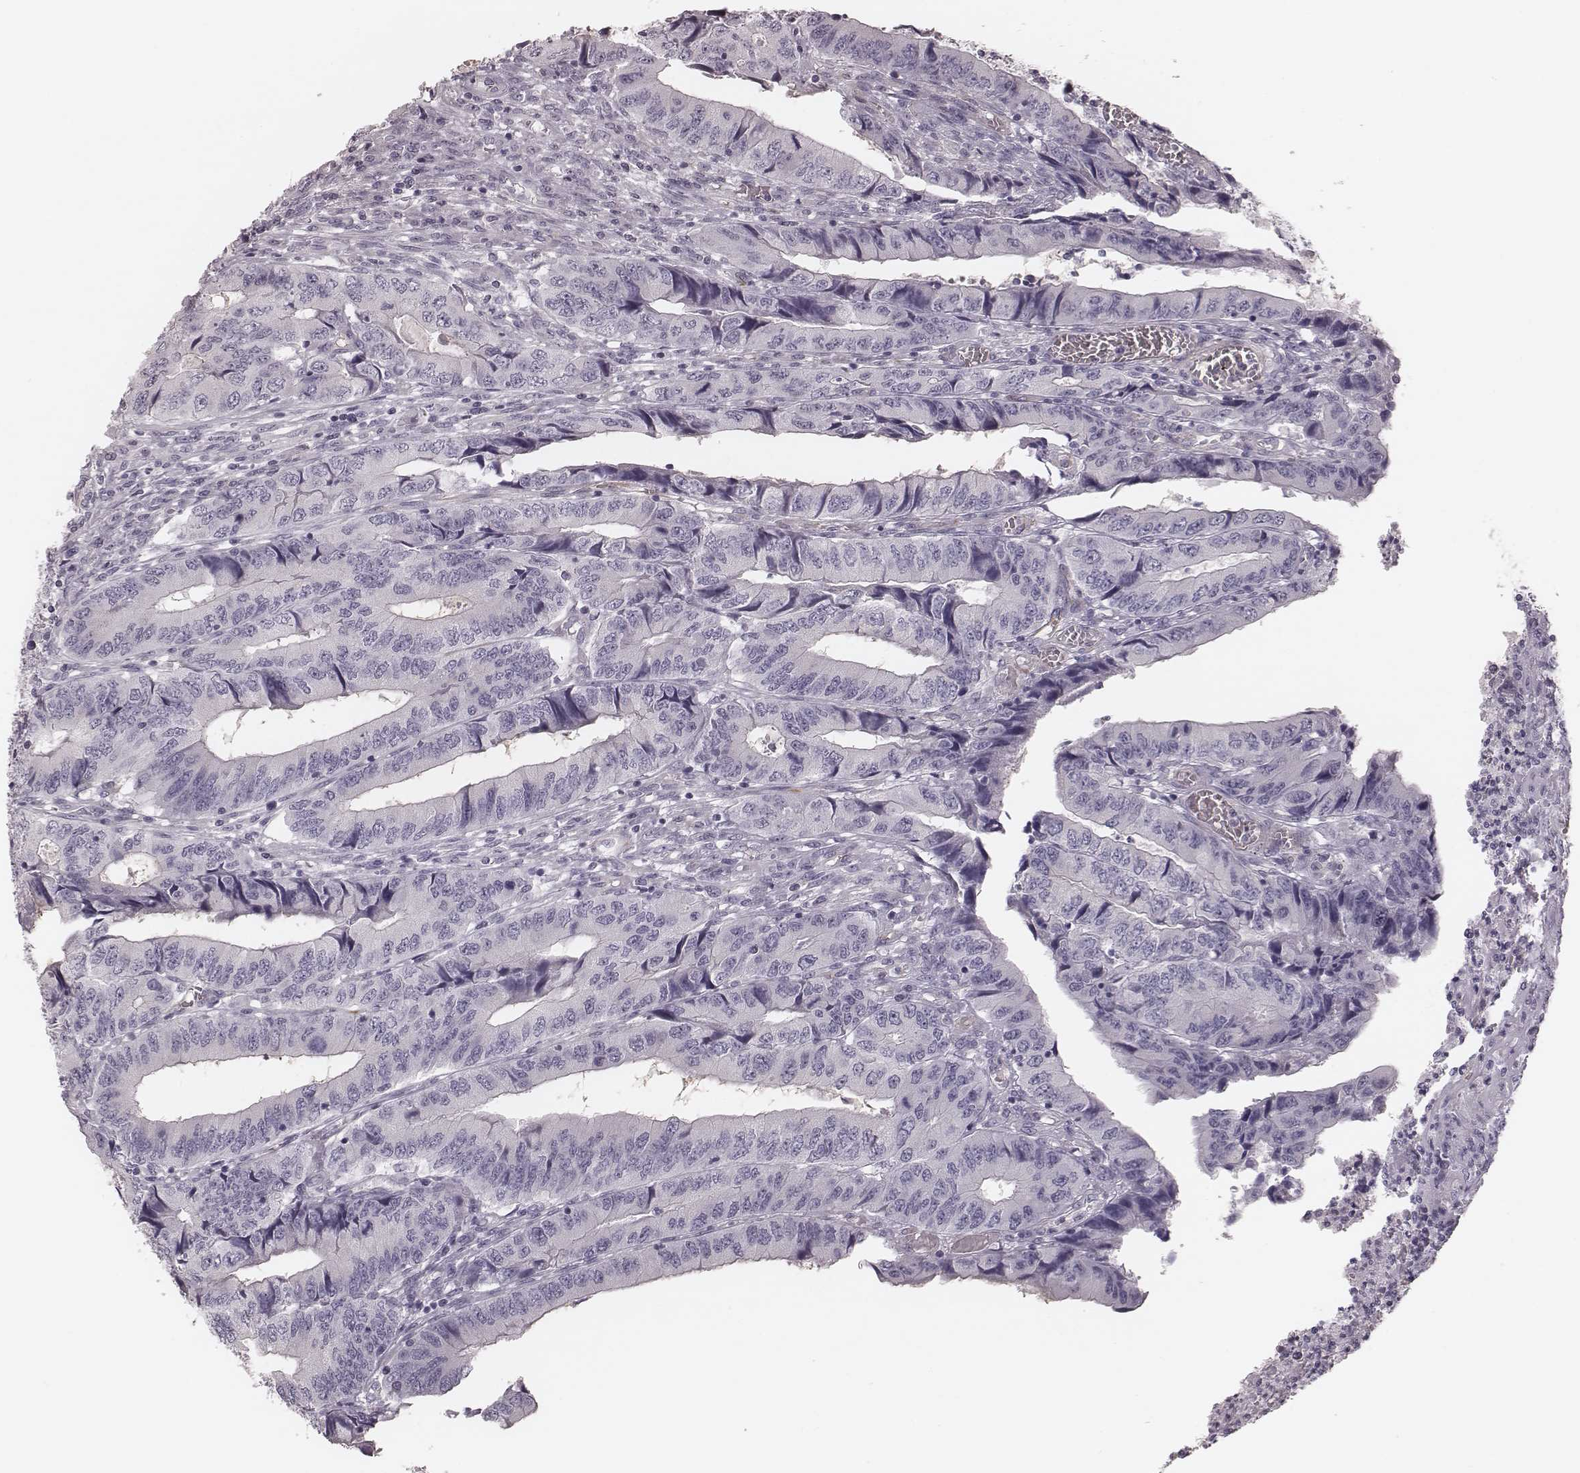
{"staining": {"intensity": "negative", "quantity": "none", "location": "none"}, "tissue": "colorectal cancer", "cell_type": "Tumor cells", "image_type": "cancer", "snomed": [{"axis": "morphology", "description": "Adenocarcinoma, NOS"}, {"axis": "topography", "description": "Colon"}], "caption": "Adenocarcinoma (colorectal) was stained to show a protein in brown. There is no significant staining in tumor cells.", "gene": "SPA17", "patient": {"sex": "male", "age": 53}}